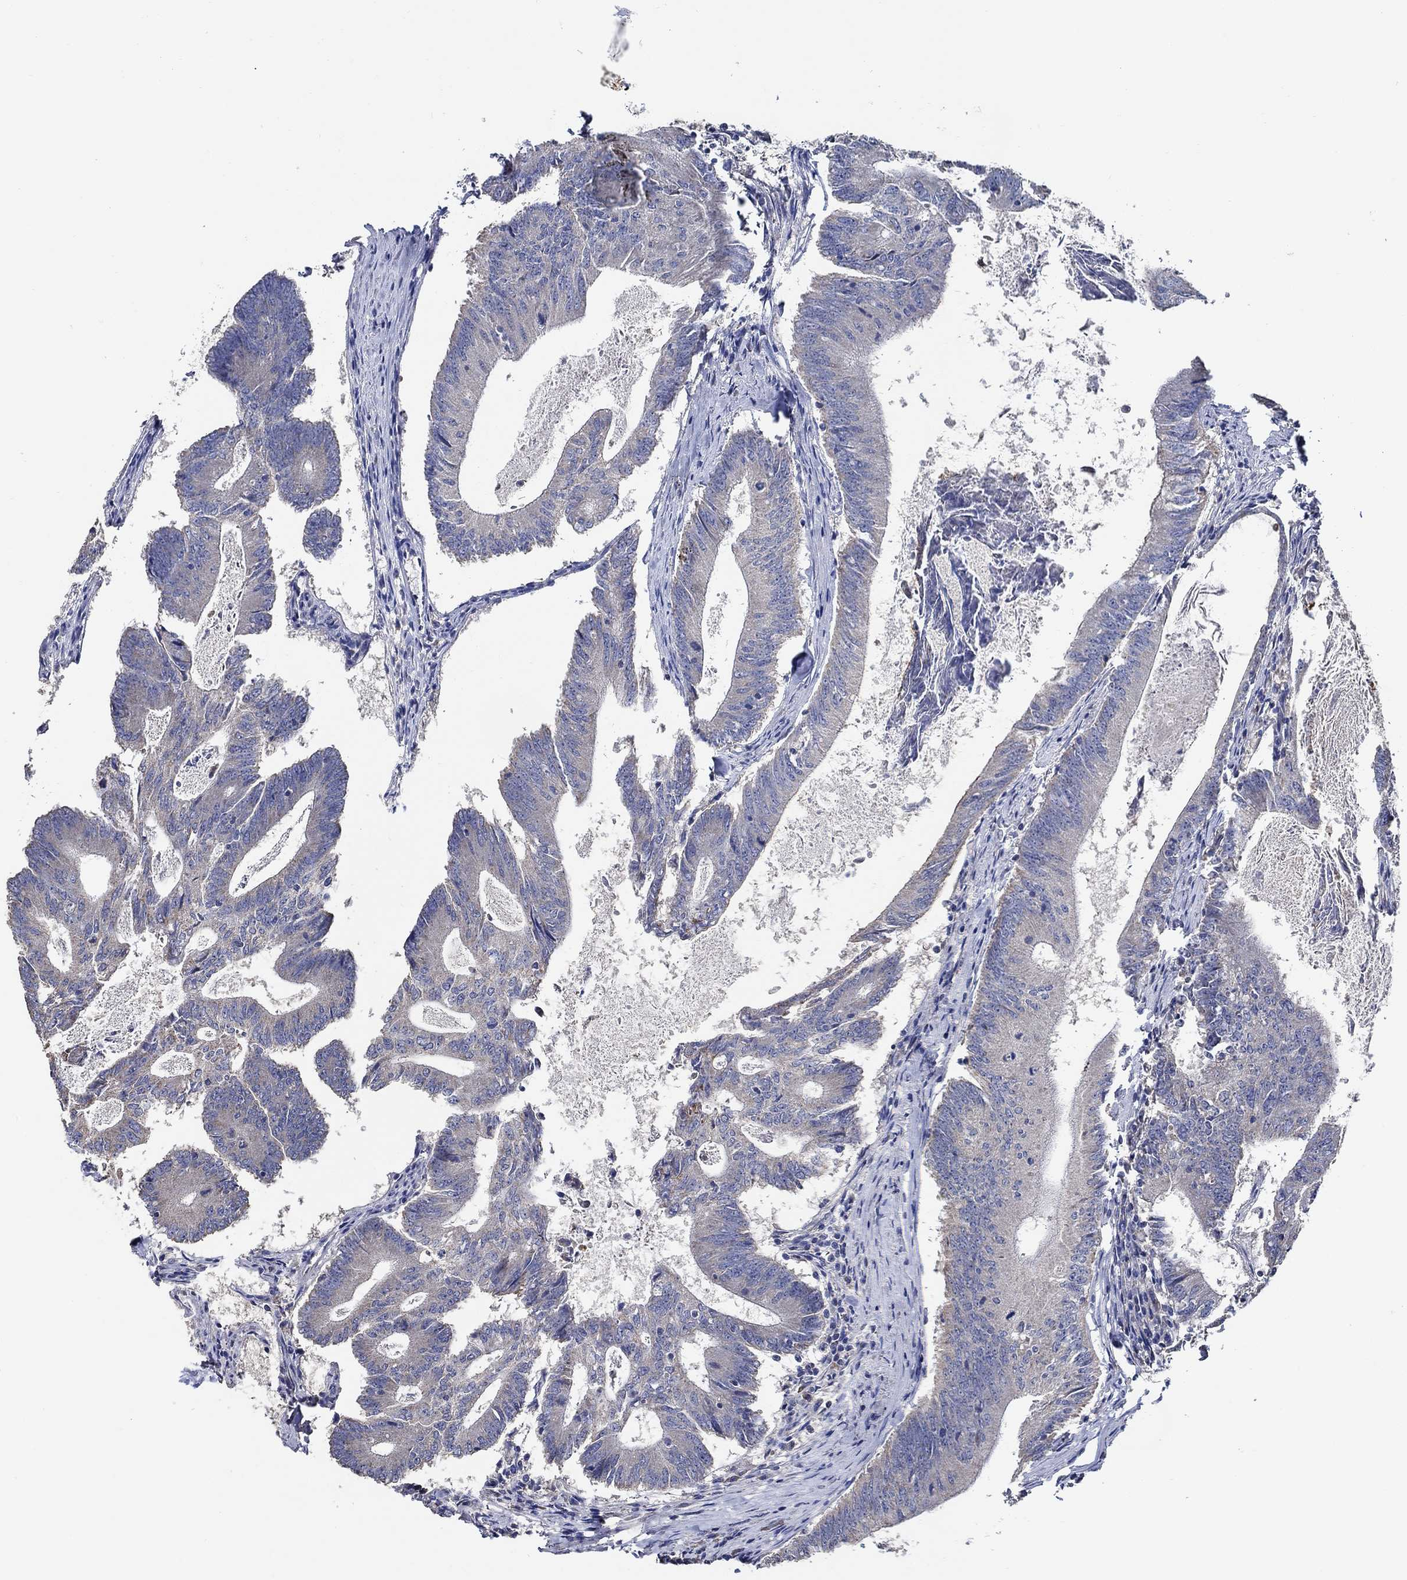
{"staining": {"intensity": "negative", "quantity": "none", "location": "none"}, "tissue": "colorectal cancer", "cell_type": "Tumor cells", "image_type": "cancer", "snomed": [{"axis": "morphology", "description": "Adenocarcinoma, NOS"}, {"axis": "topography", "description": "Colon"}], "caption": "Protein analysis of colorectal adenocarcinoma reveals no significant positivity in tumor cells.", "gene": "WDR53", "patient": {"sex": "female", "age": 70}}